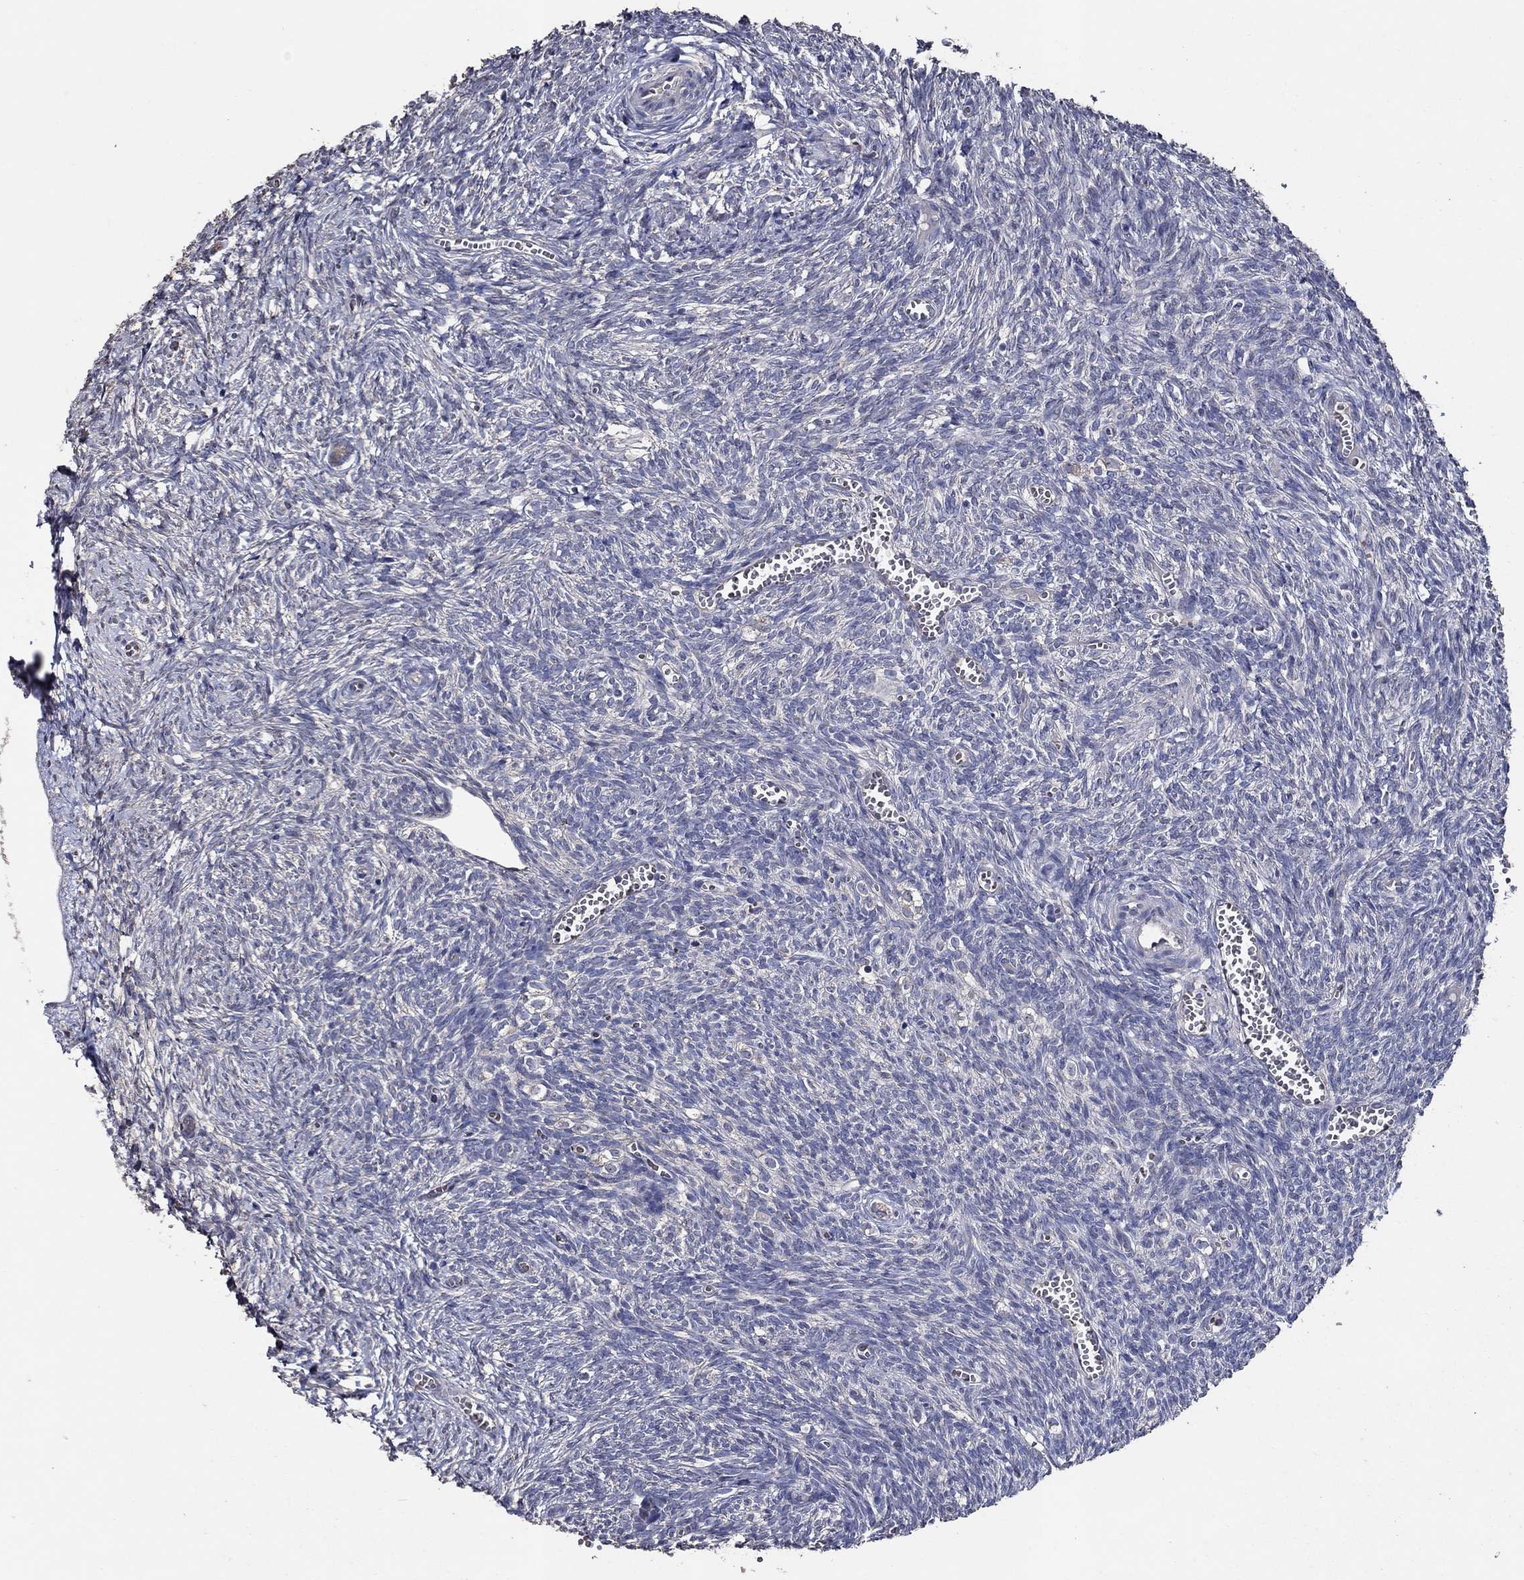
{"staining": {"intensity": "negative", "quantity": "none", "location": "none"}, "tissue": "ovary", "cell_type": "Ovarian stroma cells", "image_type": "normal", "snomed": [{"axis": "morphology", "description": "Normal tissue, NOS"}, {"axis": "topography", "description": "Ovary"}], "caption": "IHC image of normal ovary: human ovary stained with DAB shows no significant protein expression in ovarian stroma cells.", "gene": "HAP1", "patient": {"sex": "female", "age": 43}}